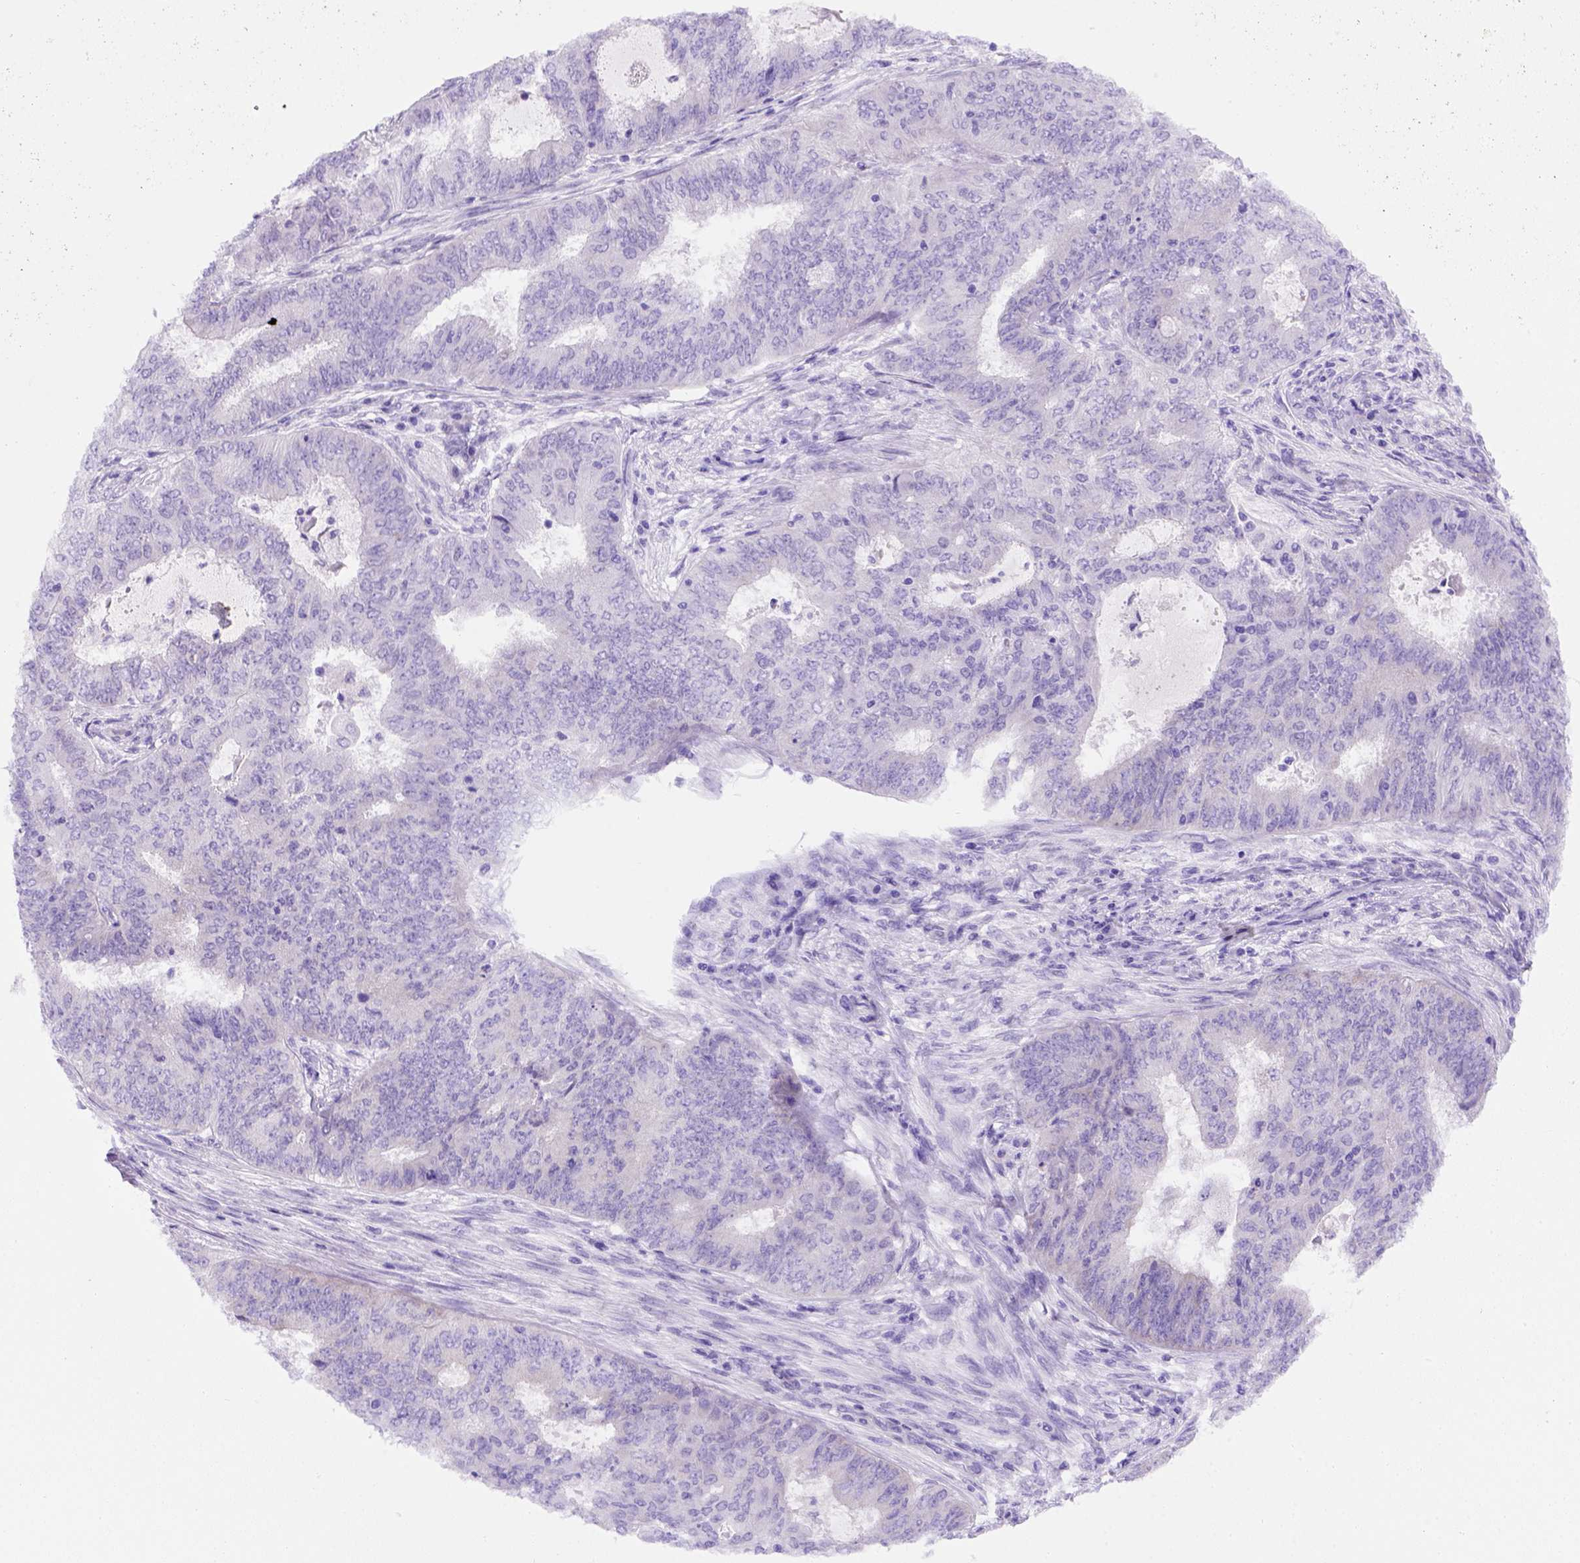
{"staining": {"intensity": "negative", "quantity": "none", "location": "none"}, "tissue": "endometrial cancer", "cell_type": "Tumor cells", "image_type": "cancer", "snomed": [{"axis": "morphology", "description": "Adenocarcinoma, NOS"}, {"axis": "topography", "description": "Endometrium"}], "caption": "Immunohistochemistry (IHC) of endometrial cancer (adenocarcinoma) shows no staining in tumor cells.", "gene": "FOXI1", "patient": {"sex": "female", "age": 62}}